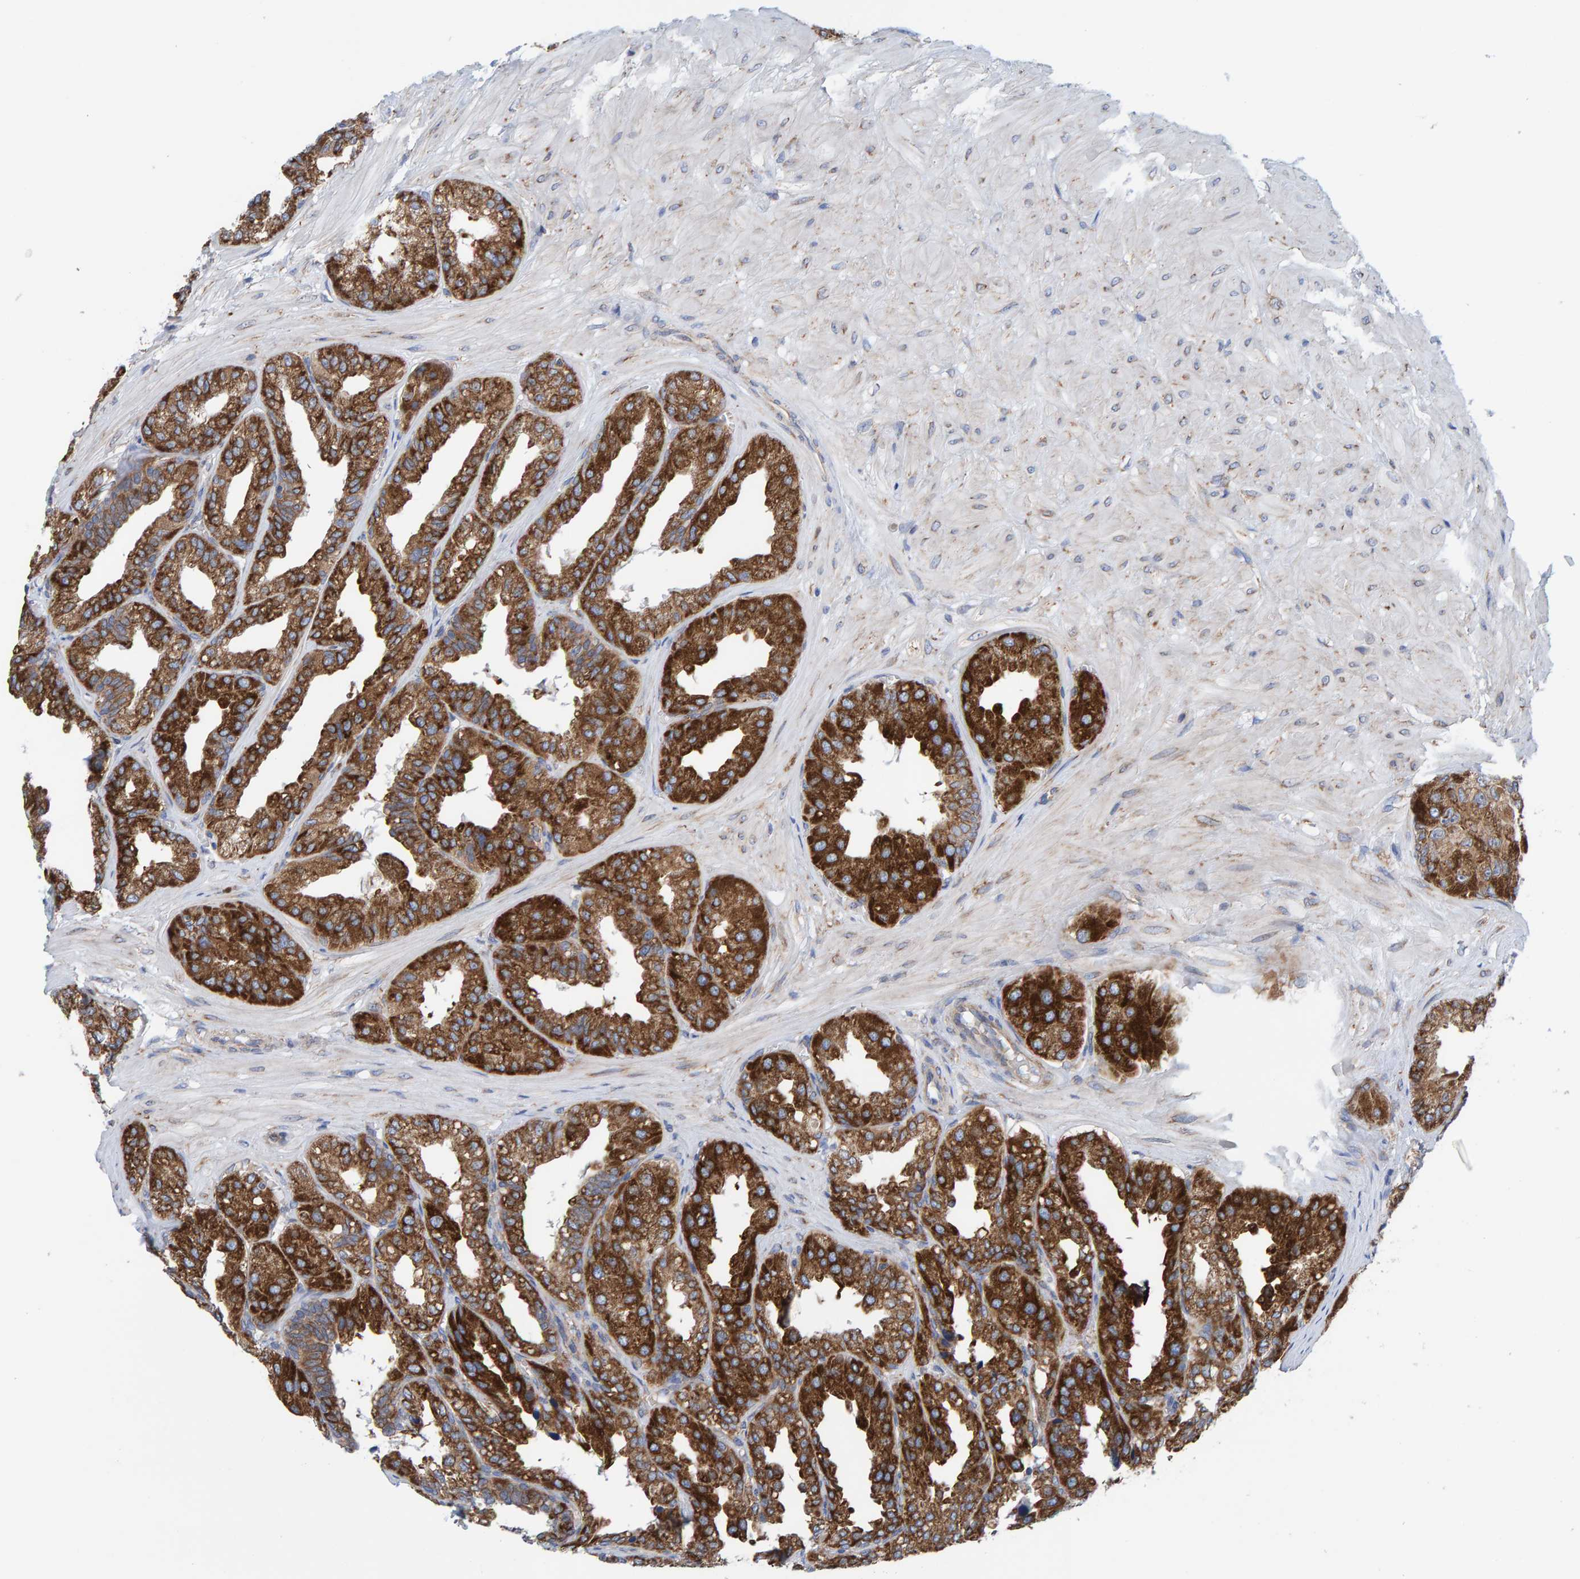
{"staining": {"intensity": "strong", "quantity": ">75%", "location": "cytoplasmic/membranous"}, "tissue": "seminal vesicle", "cell_type": "Glandular cells", "image_type": "normal", "snomed": [{"axis": "morphology", "description": "Normal tissue, NOS"}, {"axis": "topography", "description": "Prostate"}, {"axis": "topography", "description": "Seminal veicle"}], "caption": "A high amount of strong cytoplasmic/membranous staining is identified in about >75% of glandular cells in normal seminal vesicle.", "gene": "CDK5RAP3", "patient": {"sex": "male", "age": 51}}